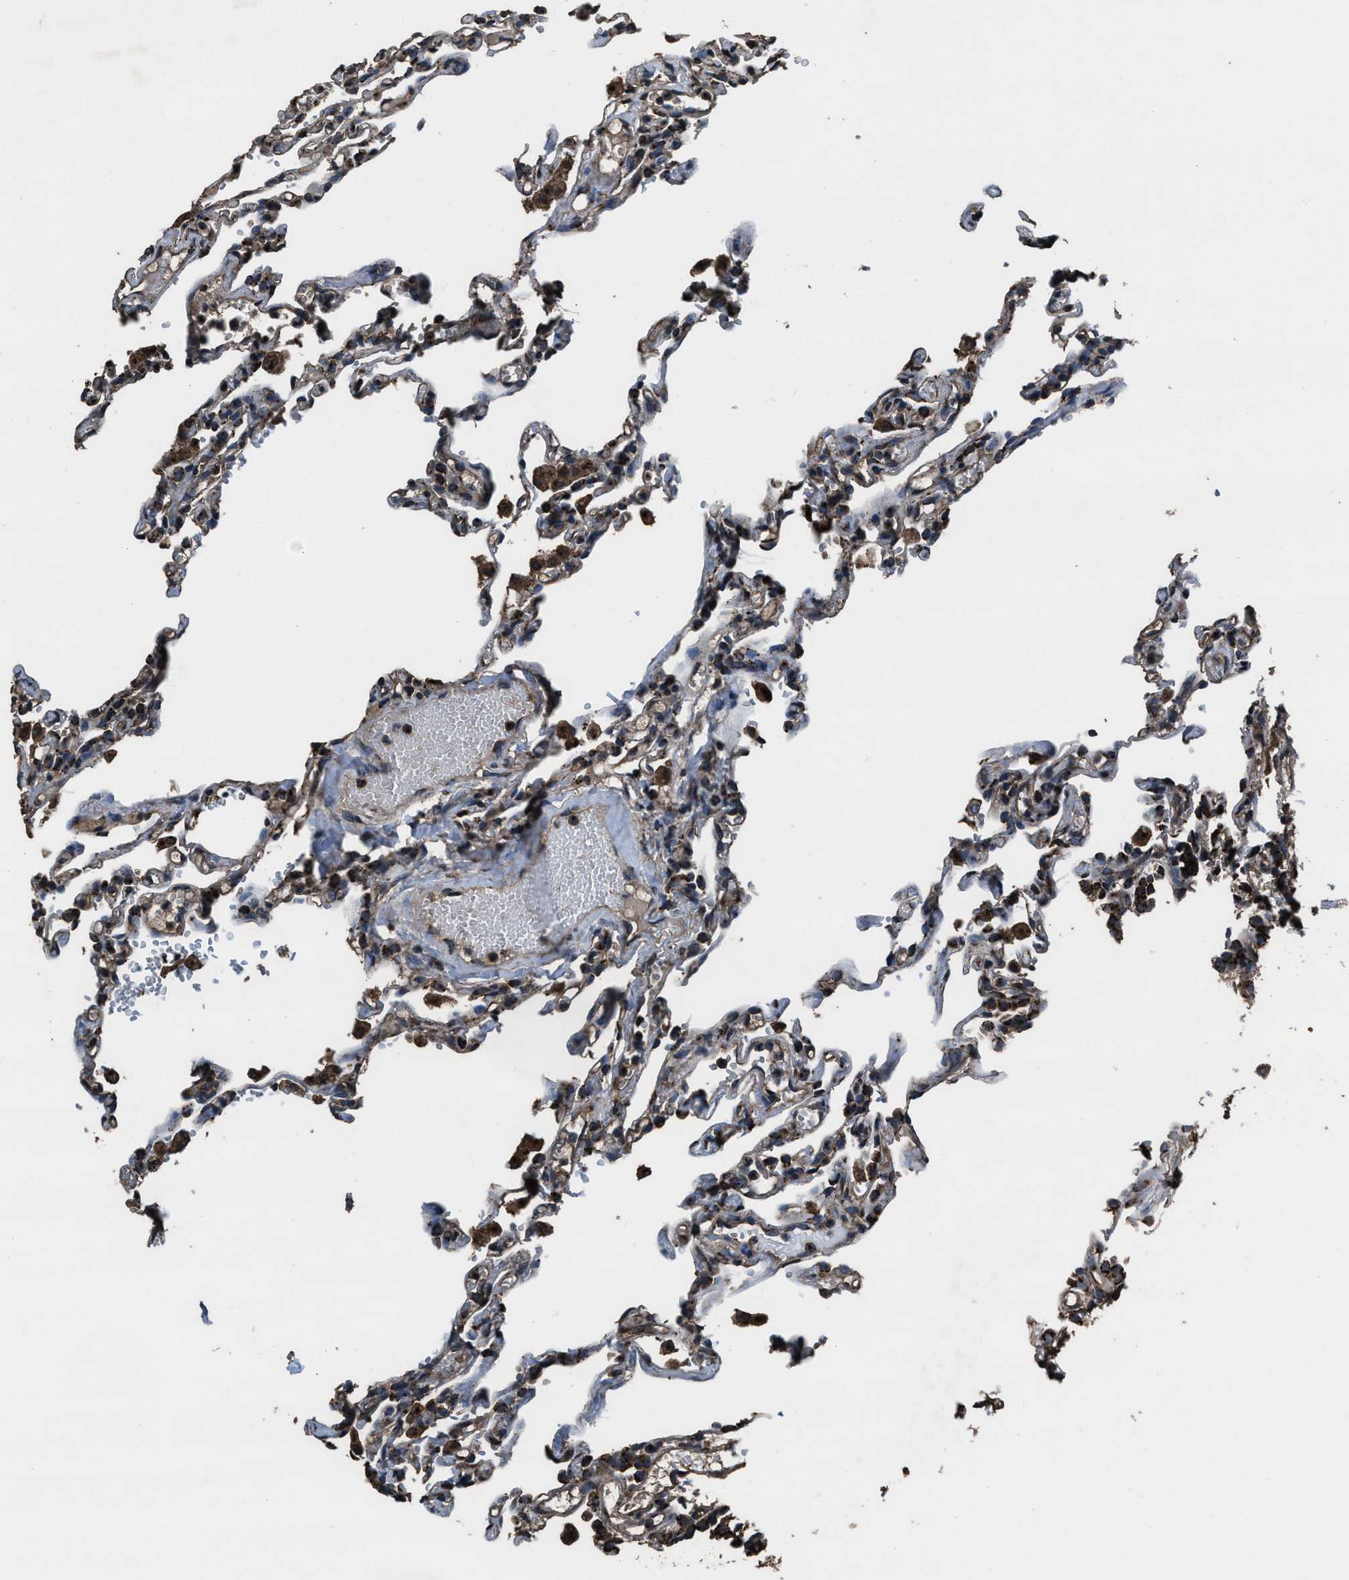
{"staining": {"intensity": "moderate", "quantity": "<25%", "location": "cytoplasmic/membranous"}, "tissue": "lung", "cell_type": "Alveolar cells", "image_type": "normal", "snomed": [{"axis": "morphology", "description": "Normal tissue, NOS"}, {"axis": "topography", "description": "Lung"}], "caption": "Brown immunohistochemical staining in unremarkable lung reveals moderate cytoplasmic/membranous expression in about <25% of alveolar cells.", "gene": "SLC38A10", "patient": {"sex": "male", "age": 21}}